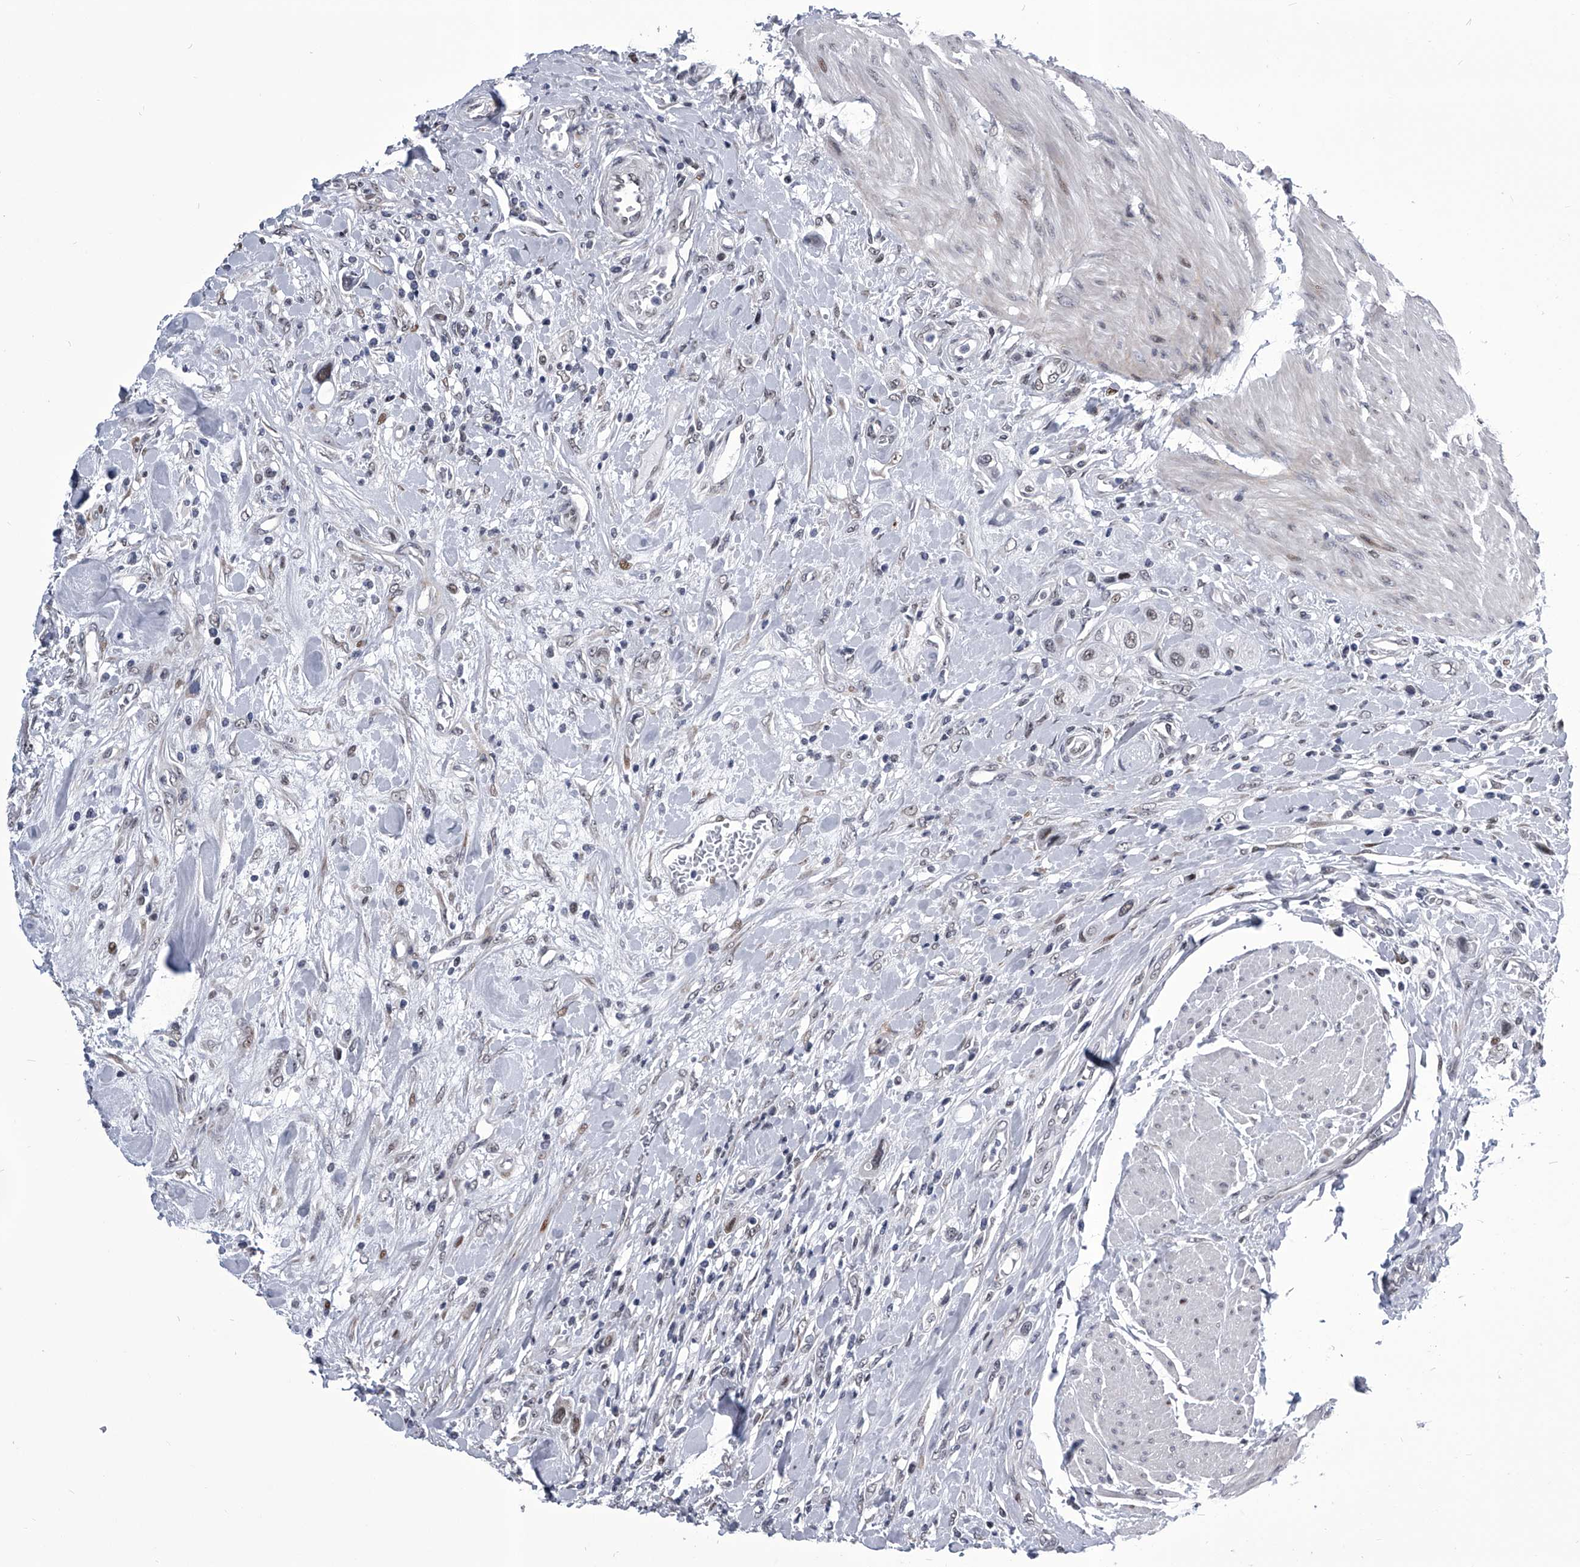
{"staining": {"intensity": "weak", "quantity": ">75%", "location": "nuclear"}, "tissue": "urothelial cancer", "cell_type": "Tumor cells", "image_type": "cancer", "snomed": [{"axis": "morphology", "description": "Urothelial carcinoma, High grade"}, {"axis": "topography", "description": "Urinary bladder"}], "caption": "Immunohistochemical staining of urothelial carcinoma (high-grade) reveals low levels of weak nuclear protein expression in approximately >75% of tumor cells.", "gene": "CMTR1", "patient": {"sex": "male", "age": 50}}